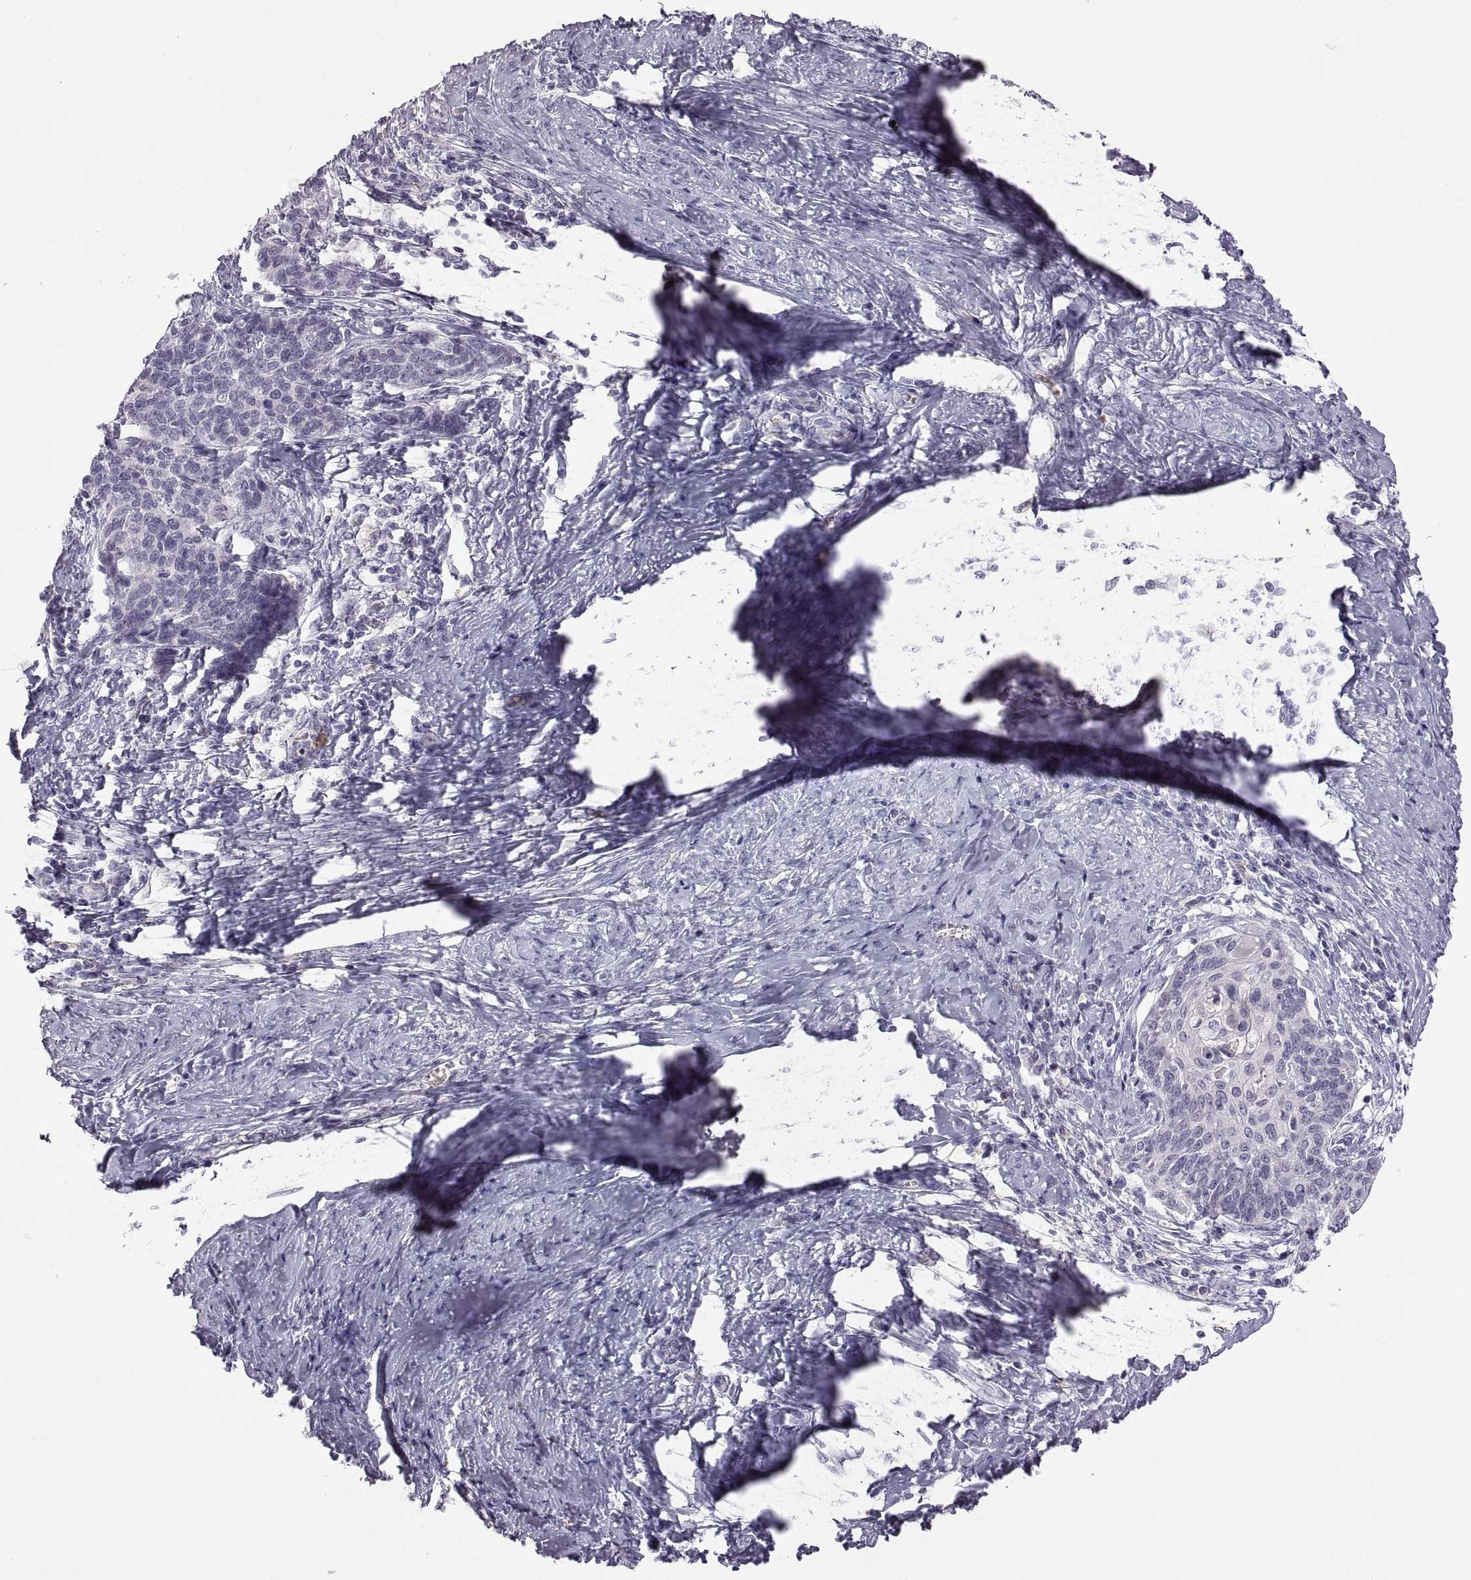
{"staining": {"intensity": "negative", "quantity": "none", "location": "none"}, "tissue": "cervical cancer", "cell_type": "Tumor cells", "image_type": "cancer", "snomed": [{"axis": "morphology", "description": "Squamous cell carcinoma, NOS"}, {"axis": "topography", "description": "Cervix"}], "caption": "This is an immunohistochemistry (IHC) micrograph of squamous cell carcinoma (cervical). There is no positivity in tumor cells.", "gene": "MEIOC", "patient": {"sex": "female", "age": 39}}